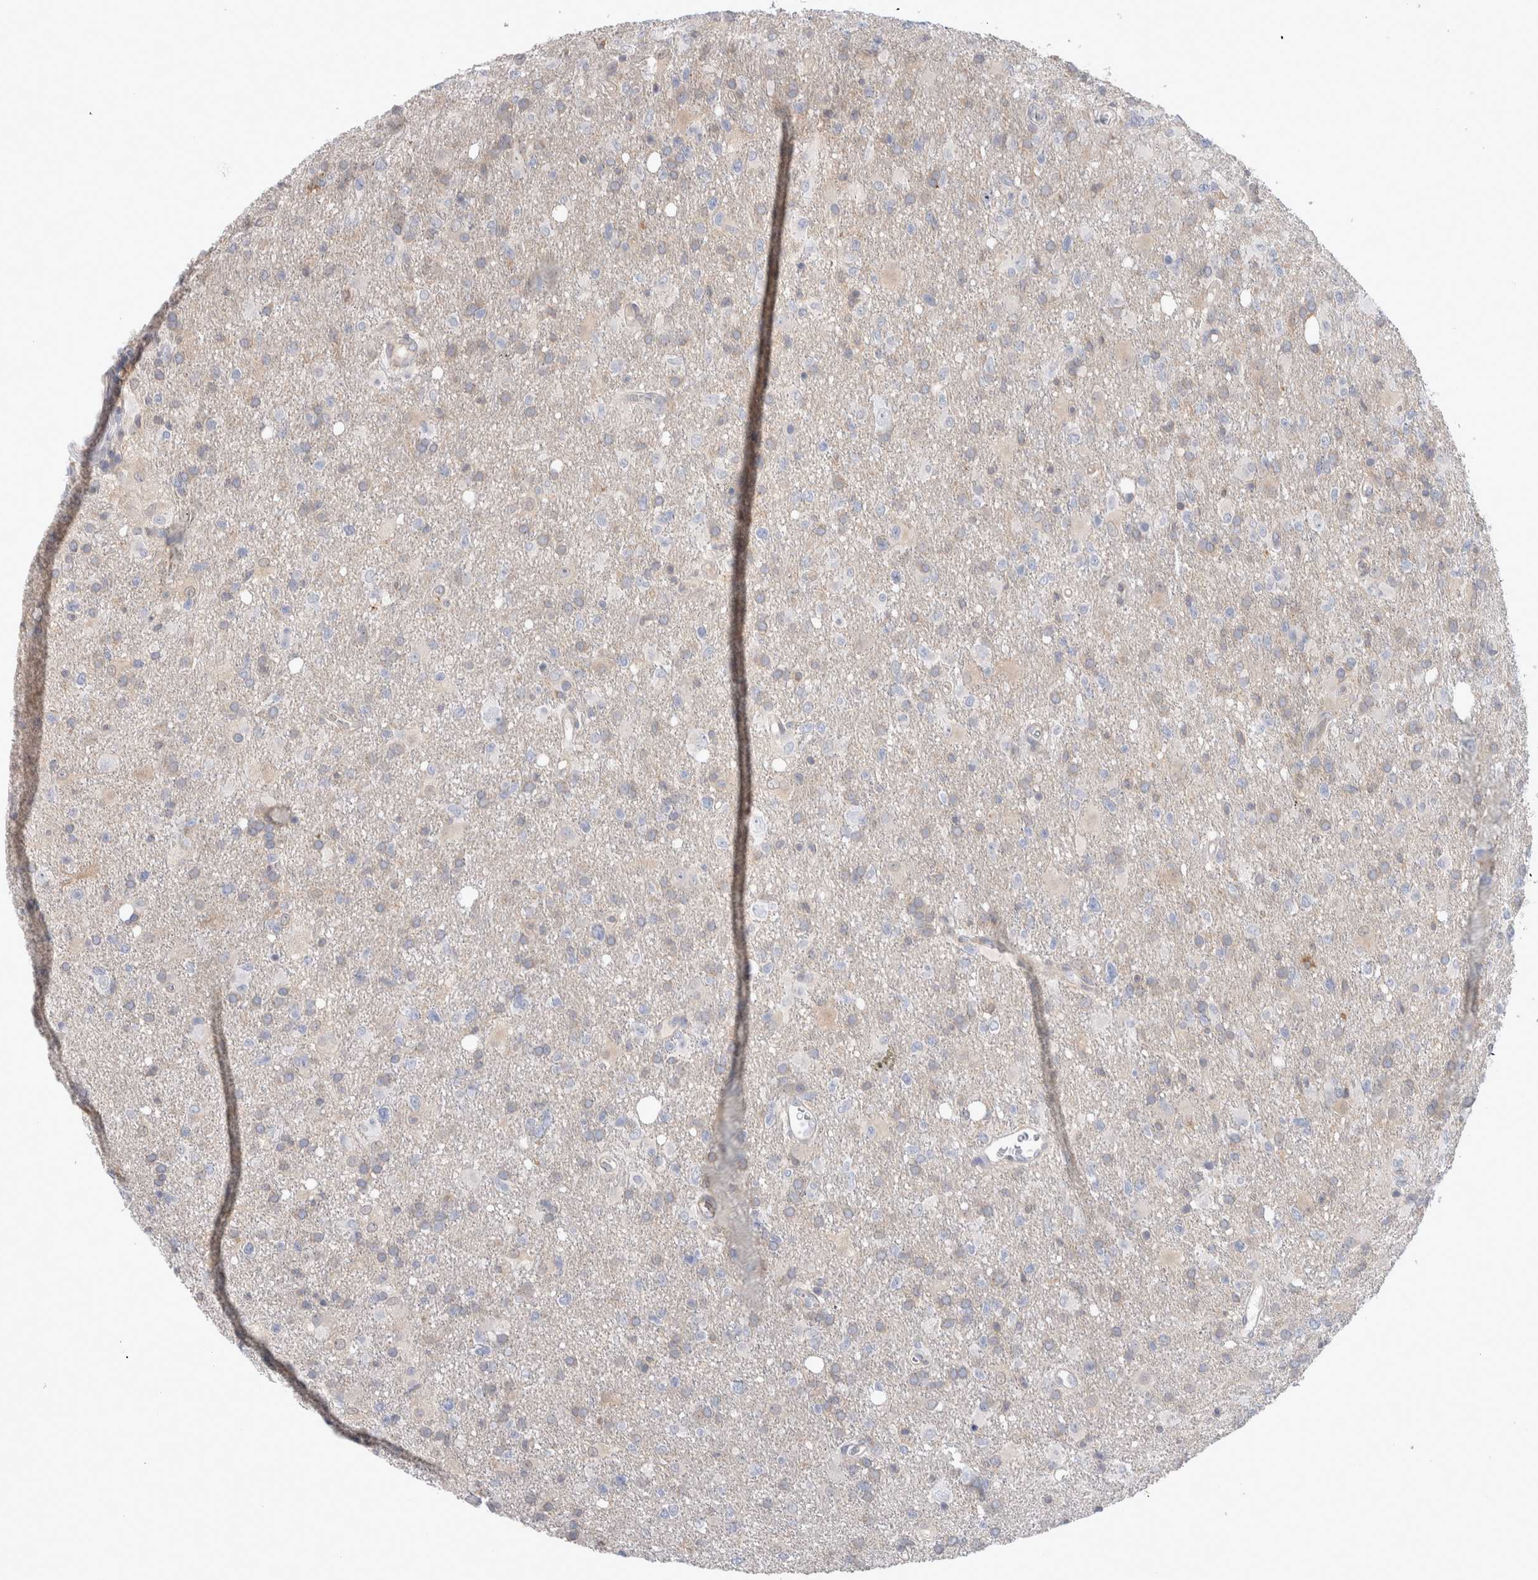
{"staining": {"intensity": "weak", "quantity": "<25%", "location": "cytoplasmic/membranous"}, "tissue": "glioma", "cell_type": "Tumor cells", "image_type": "cancer", "snomed": [{"axis": "morphology", "description": "Glioma, malignant, High grade"}, {"axis": "topography", "description": "Brain"}], "caption": "DAB (3,3'-diaminobenzidine) immunohistochemical staining of malignant glioma (high-grade) demonstrates no significant expression in tumor cells.", "gene": "HTATIP2", "patient": {"sex": "female", "age": 57}}